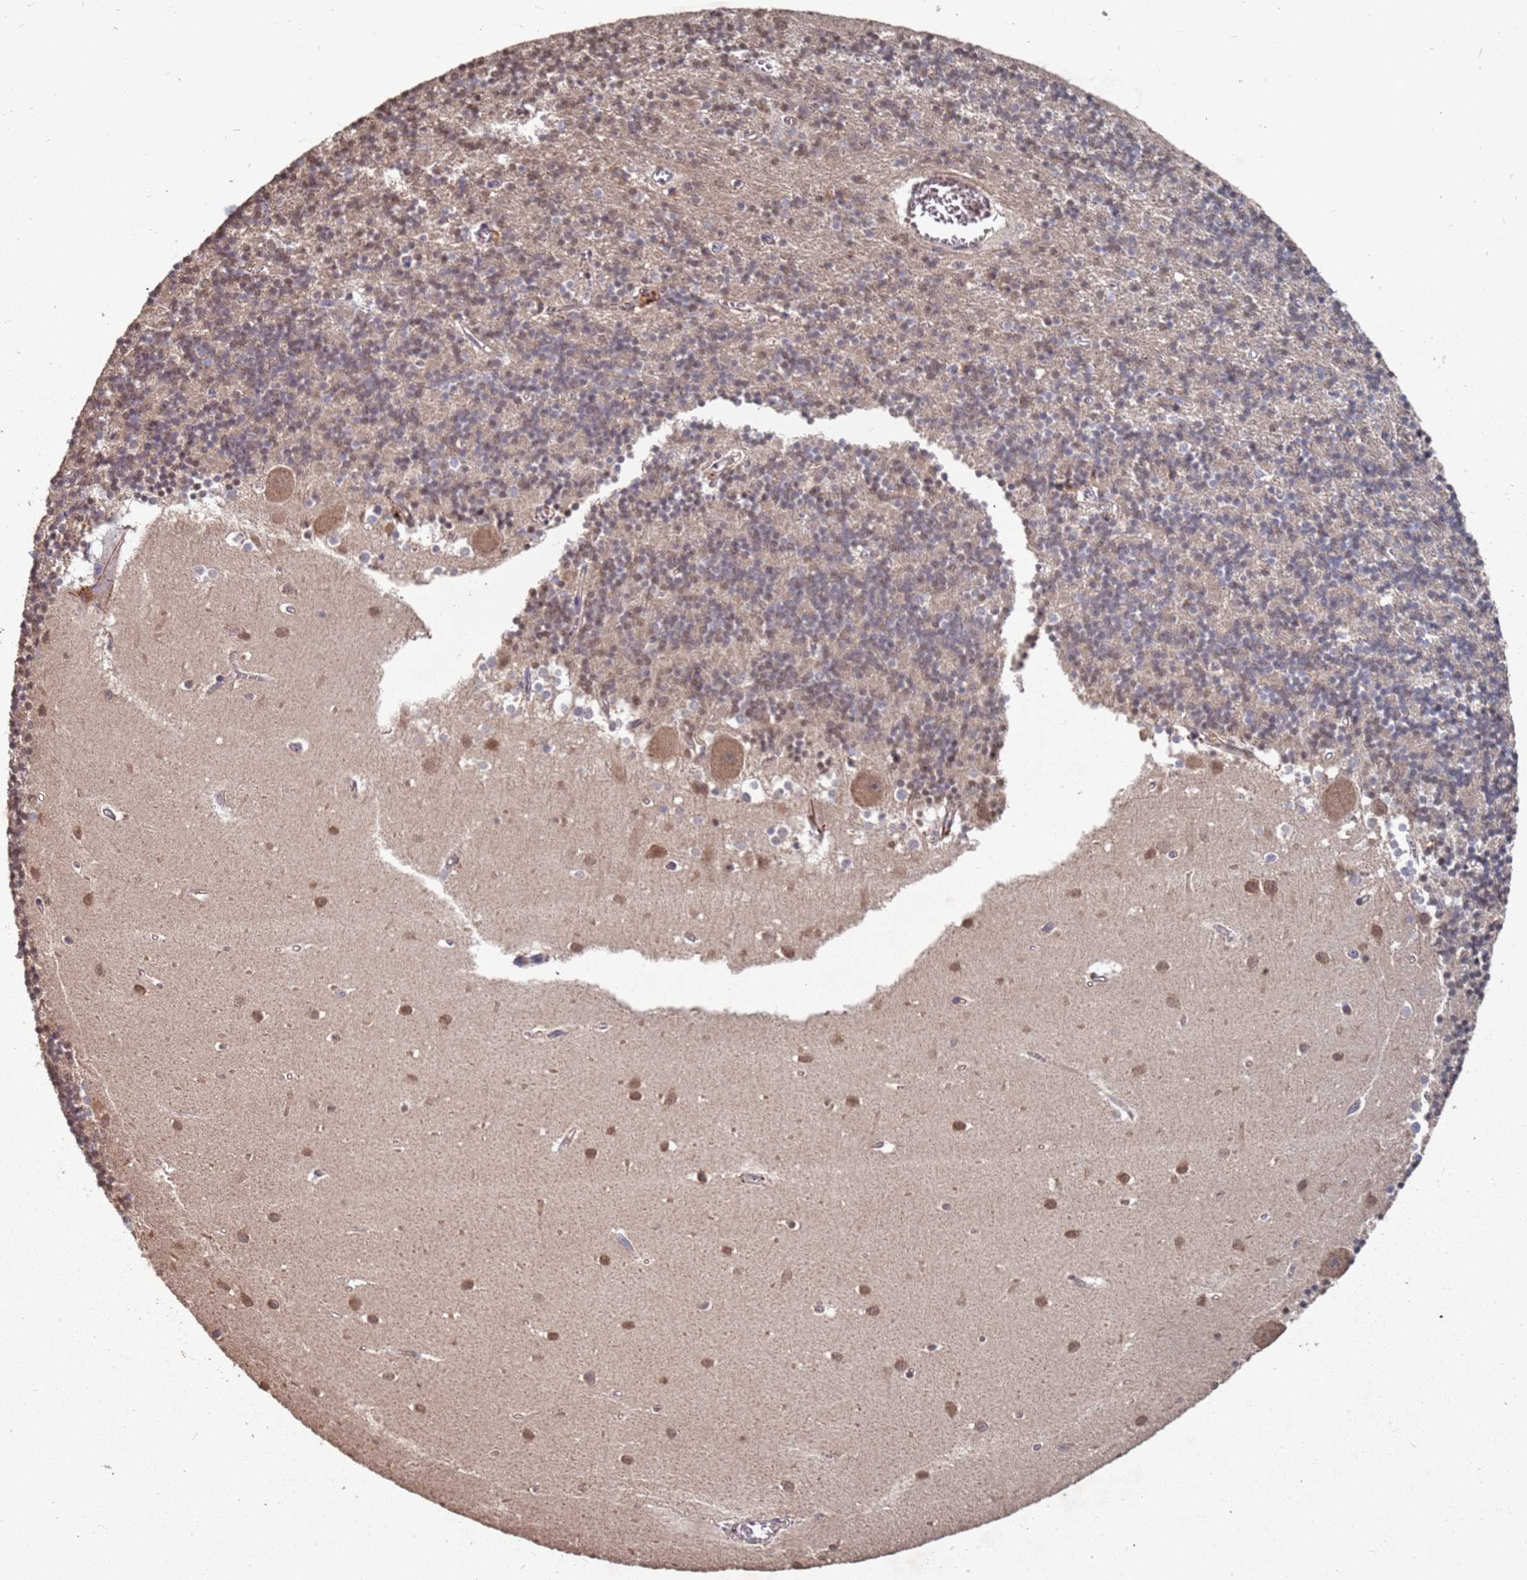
{"staining": {"intensity": "weak", "quantity": "25%-75%", "location": "nuclear"}, "tissue": "cerebellum", "cell_type": "Cells in granular layer", "image_type": "normal", "snomed": [{"axis": "morphology", "description": "Normal tissue, NOS"}, {"axis": "topography", "description": "Cerebellum"}], "caption": "Approximately 25%-75% of cells in granular layer in unremarkable human cerebellum show weak nuclear protein staining as visualized by brown immunohistochemical staining.", "gene": "PRORP", "patient": {"sex": "male", "age": 54}}